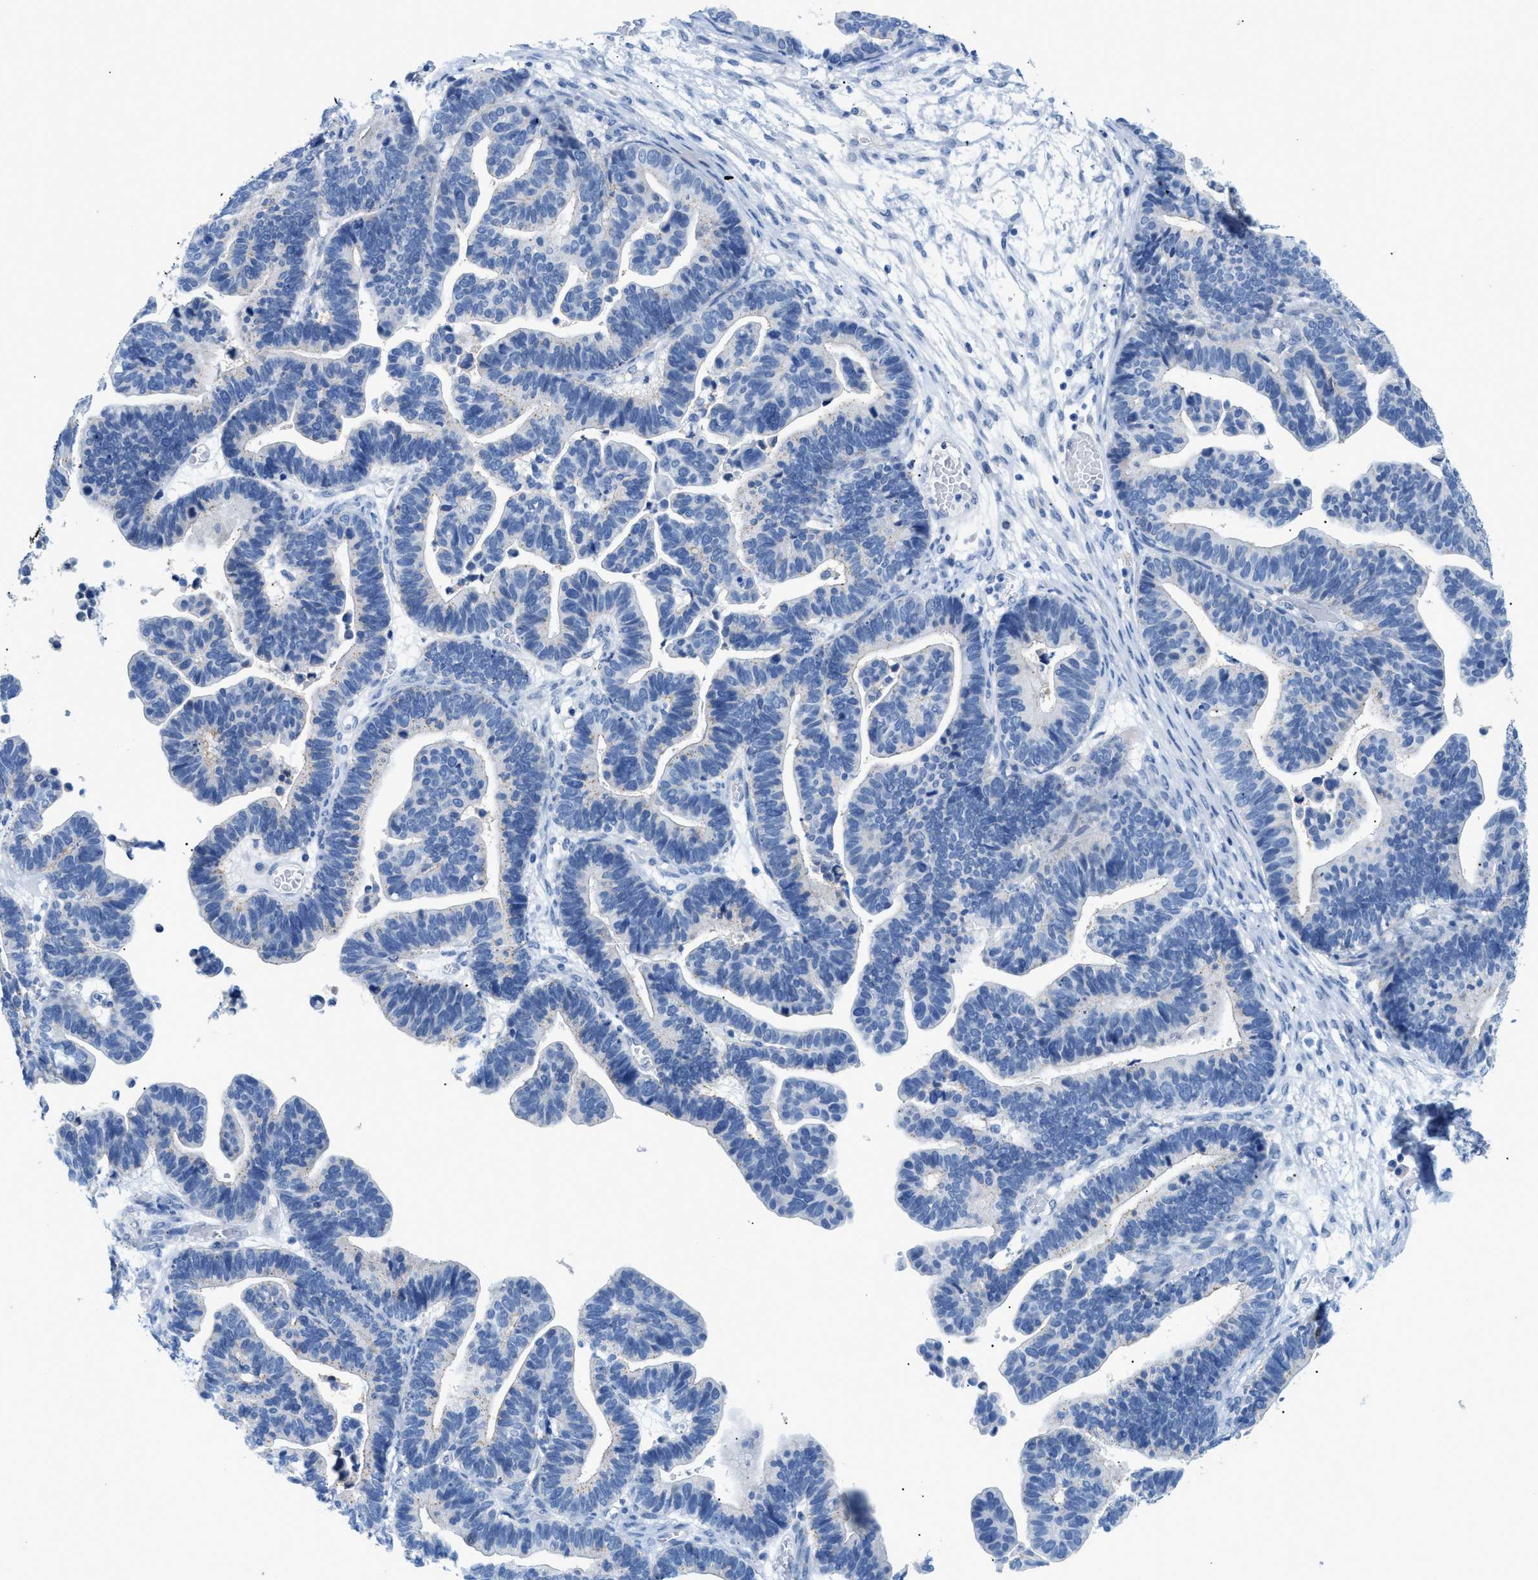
{"staining": {"intensity": "negative", "quantity": "none", "location": "none"}, "tissue": "ovarian cancer", "cell_type": "Tumor cells", "image_type": "cancer", "snomed": [{"axis": "morphology", "description": "Cystadenocarcinoma, serous, NOS"}, {"axis": "topography", "description": "Ovary"}], "caption": "Immunohistochemical staining of ovarian serous cystadenocarcinoma displays no significant positivity in tumor cells. (DAB (3,3'-diaminobenzidine) IHC, high magnification).", "gene": "FDCSP", "patient": {"sex": "female", "age": 56}}